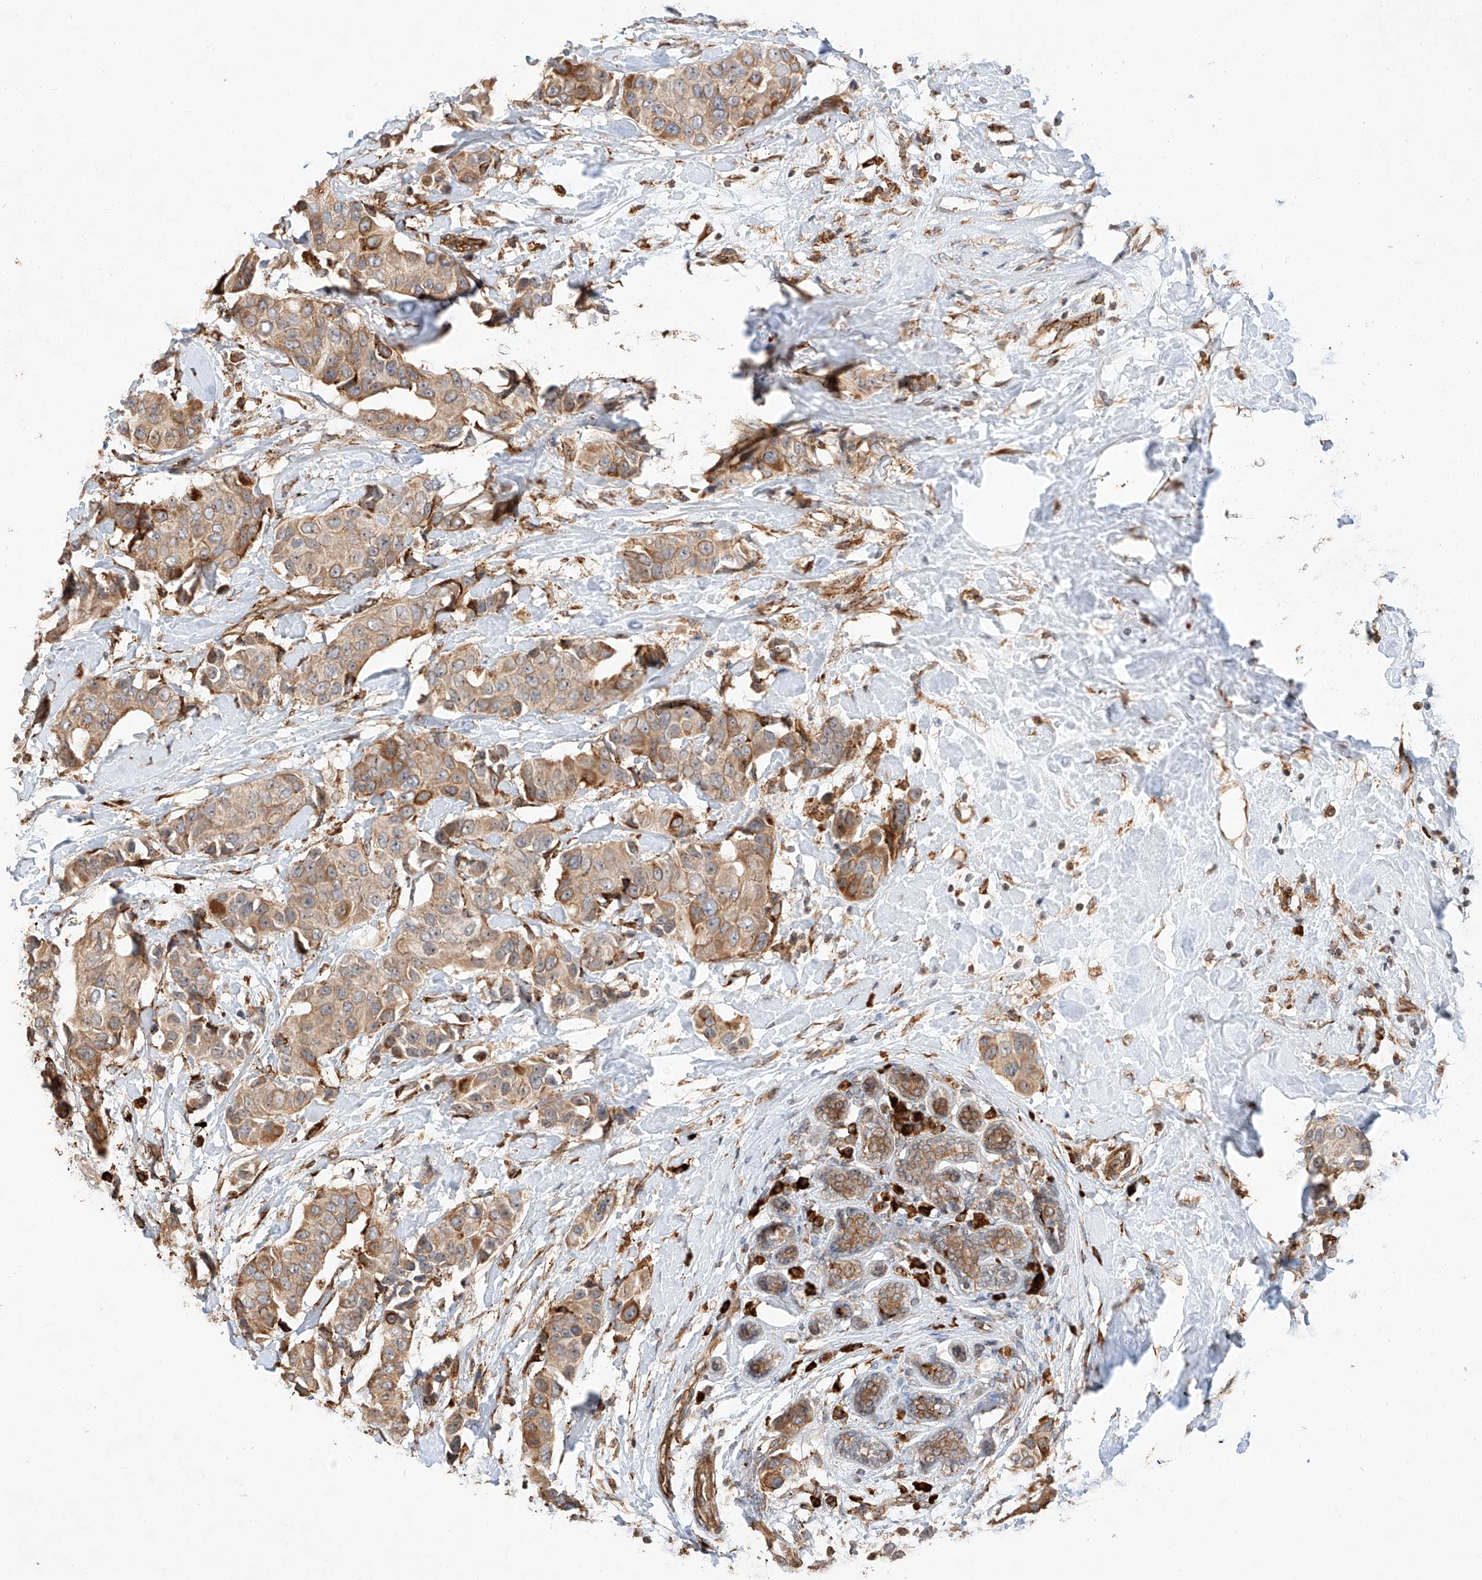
{"staining": {"intensity": "moderate", "quantity": ">75%", "location": "cytoplasmic/membranous"}, "tissue": "breast cancer", "cell_type": "Tumor cells", "image_type": "cancer", "snomed": [{"axis": "morphology", "description": "Normal tissue, NOS"}, {"axis": "morphology", "description": "Duct carcinoma"}, {"axis": "topography", "description": "Breast"}], "caption": "Immunohistochemistry (DAB) staining of breast cancer demonstrates moderate cytoplasmic/membranous protein staining in about >75% of tumor cells. The protein is stained brown, and the nuclei are stained in blue (DAB IHC with brightfield microscopy, high magnification).", "gene": "ZNF84", "patient": {"sex": "female", "age": 39}}